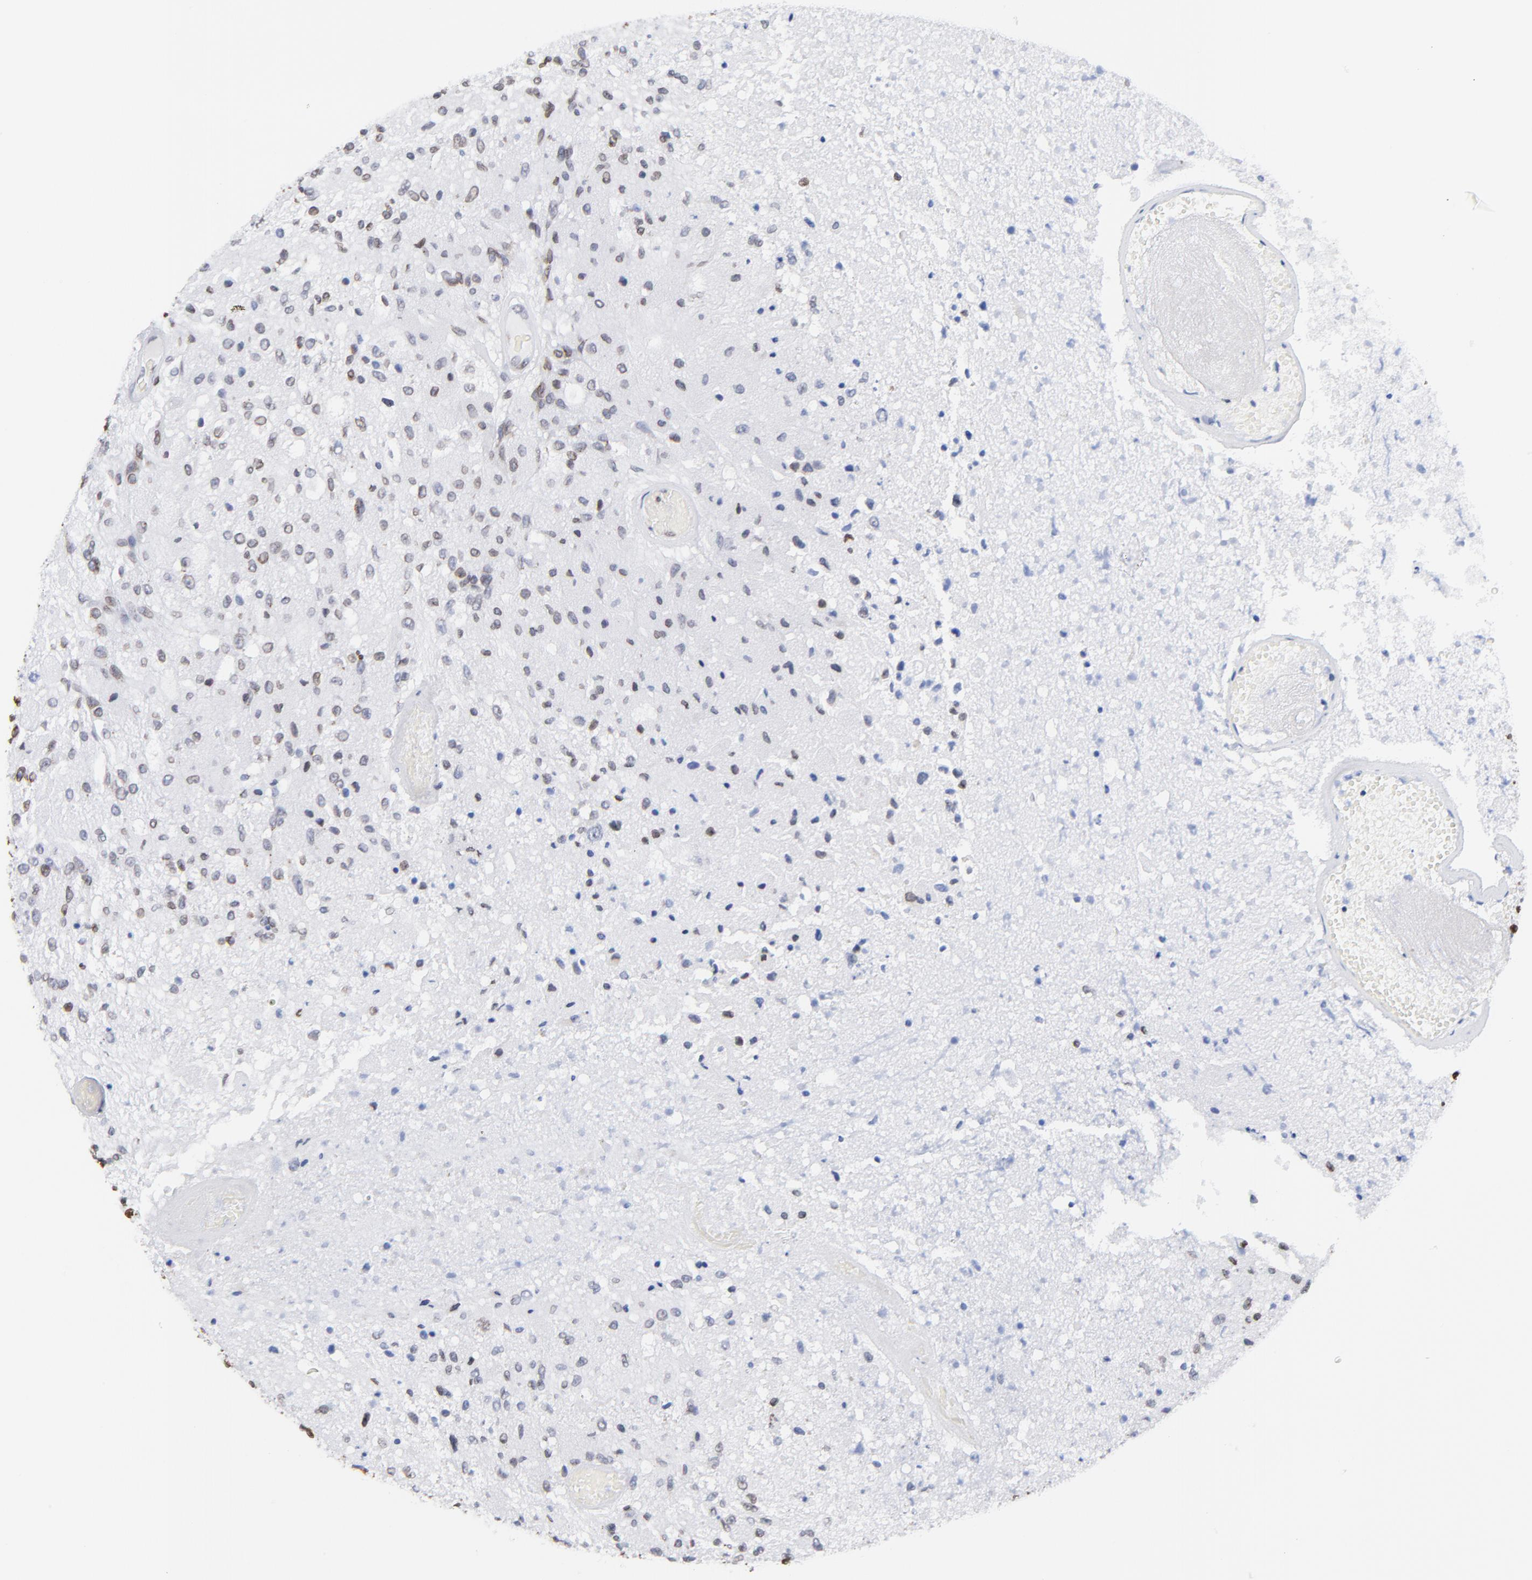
{"staining": {"intensity": "weak", "quantity": "25%-75%", "location": "cytoplasmic/membranous,nuclear"}, "tissue": "glioma", "cell_type": "Tumor cells", "image_type": "cancer", "snomed": [{"axis": "morphology", "description": "Normal tissue, NOS"}, {"axis": "morphology", "description": "Glioma, malignant, High grade"}, {"axis": "topography", "description": "Cerebral cortex"}], "caption": "DAB (3,3'-diaminobenzidine) immunohistochemical staining of human glioma exhibits weak cytoplasmic/membranous and nuclear protein positivity in approximately 25%-75% of tumor cells. (IHC, brightfield microscopy, high magnification).", "gene": "THAP7", "patient": {"sex": "male", "age": 77}}